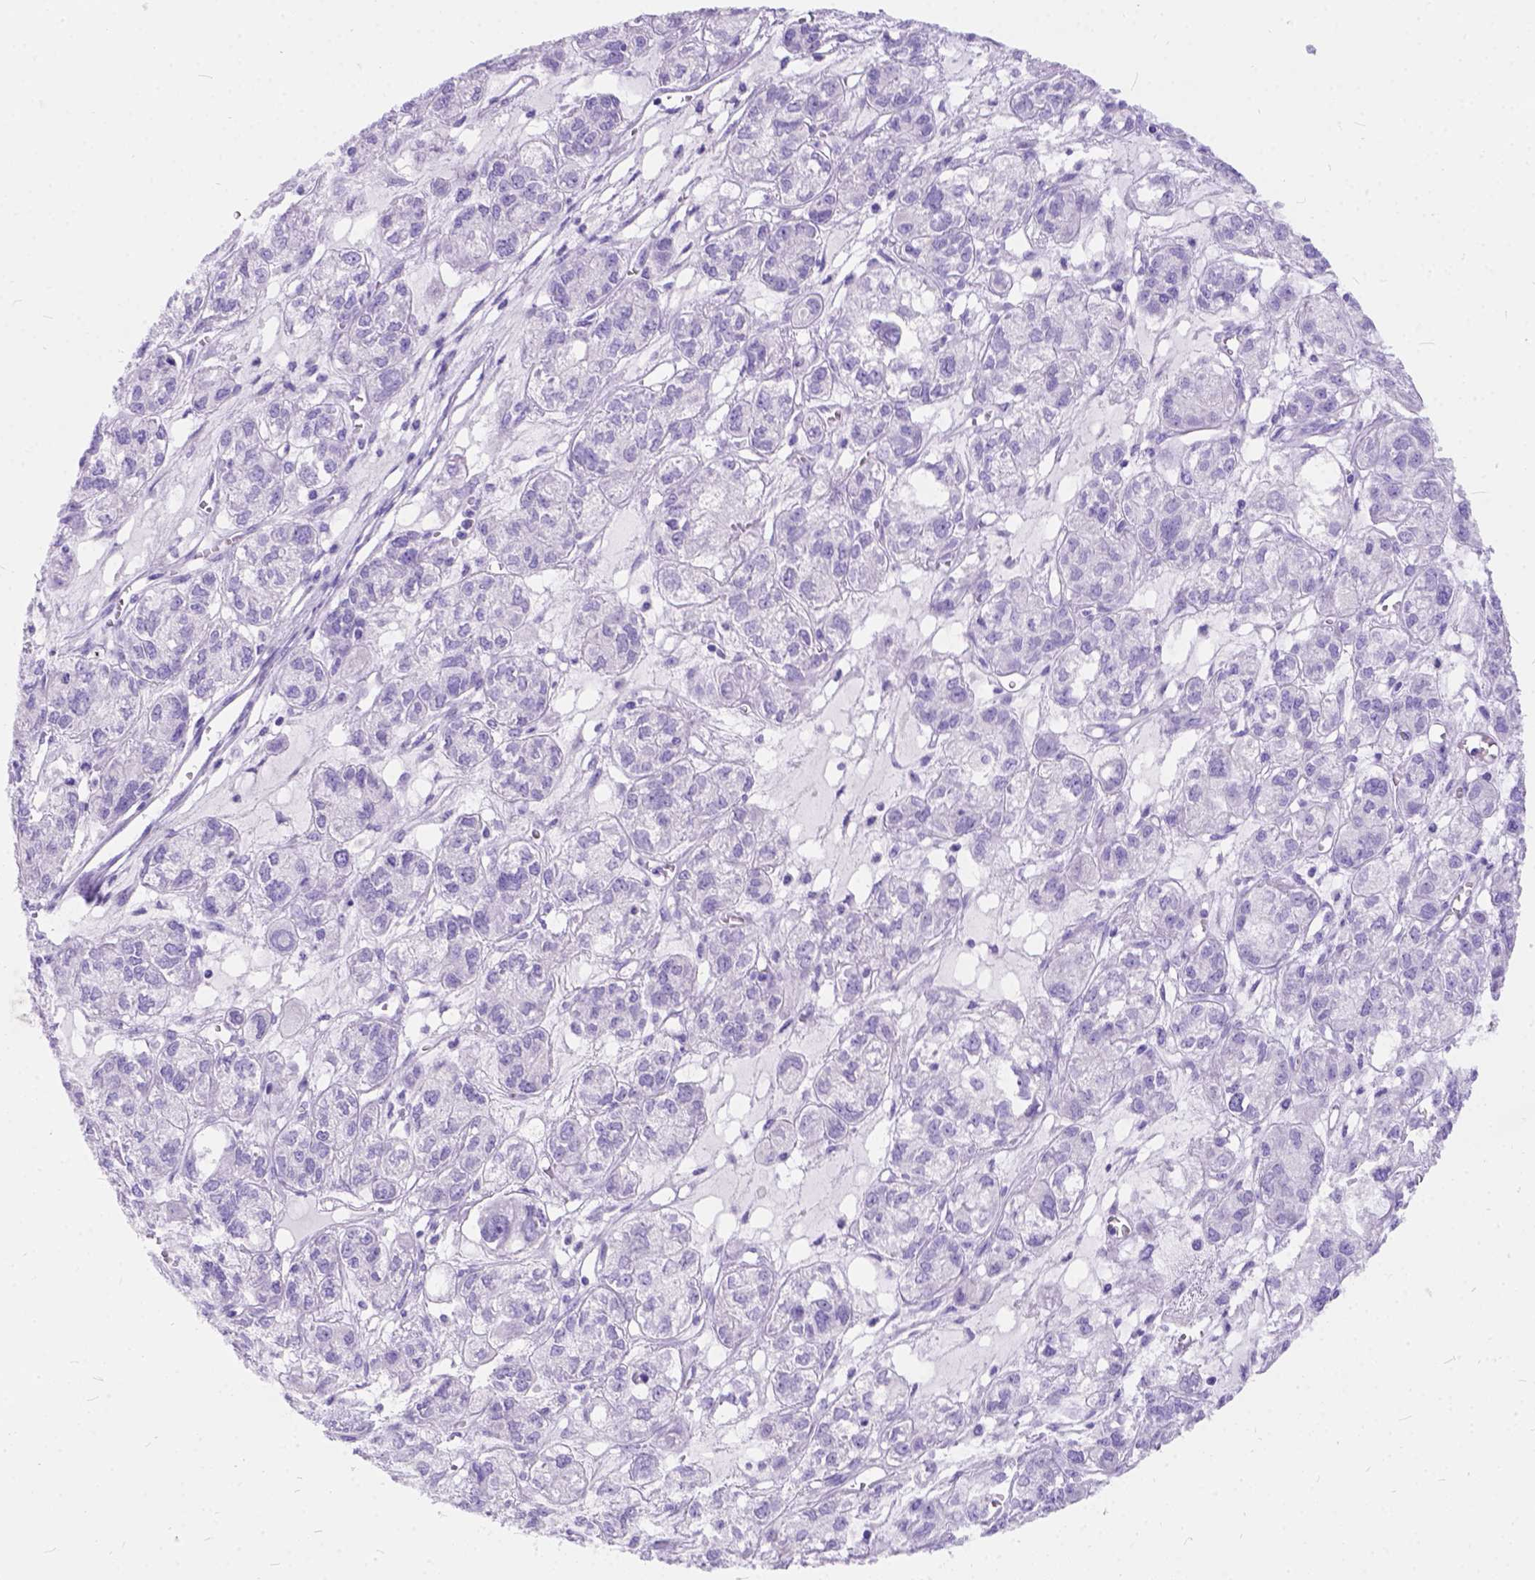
{"staining": {"intensity": "negative", "quantity": "none", "location": "none"}, "tissue": "ovarian cancer", "cell_type": "Tumor cells", "image_type": "cancer", "snomed": [{"axis": "morphology", "description": "Carcinoma, endometroid"}, {"axis": "topography", "description": "Ovary"}], "caption": "Immunohistochemistry of ovarian cancer shows no positivity in tumor cells.", "gene": "C1QTNF3", "patient": {"sex": "female", "age": 64}}